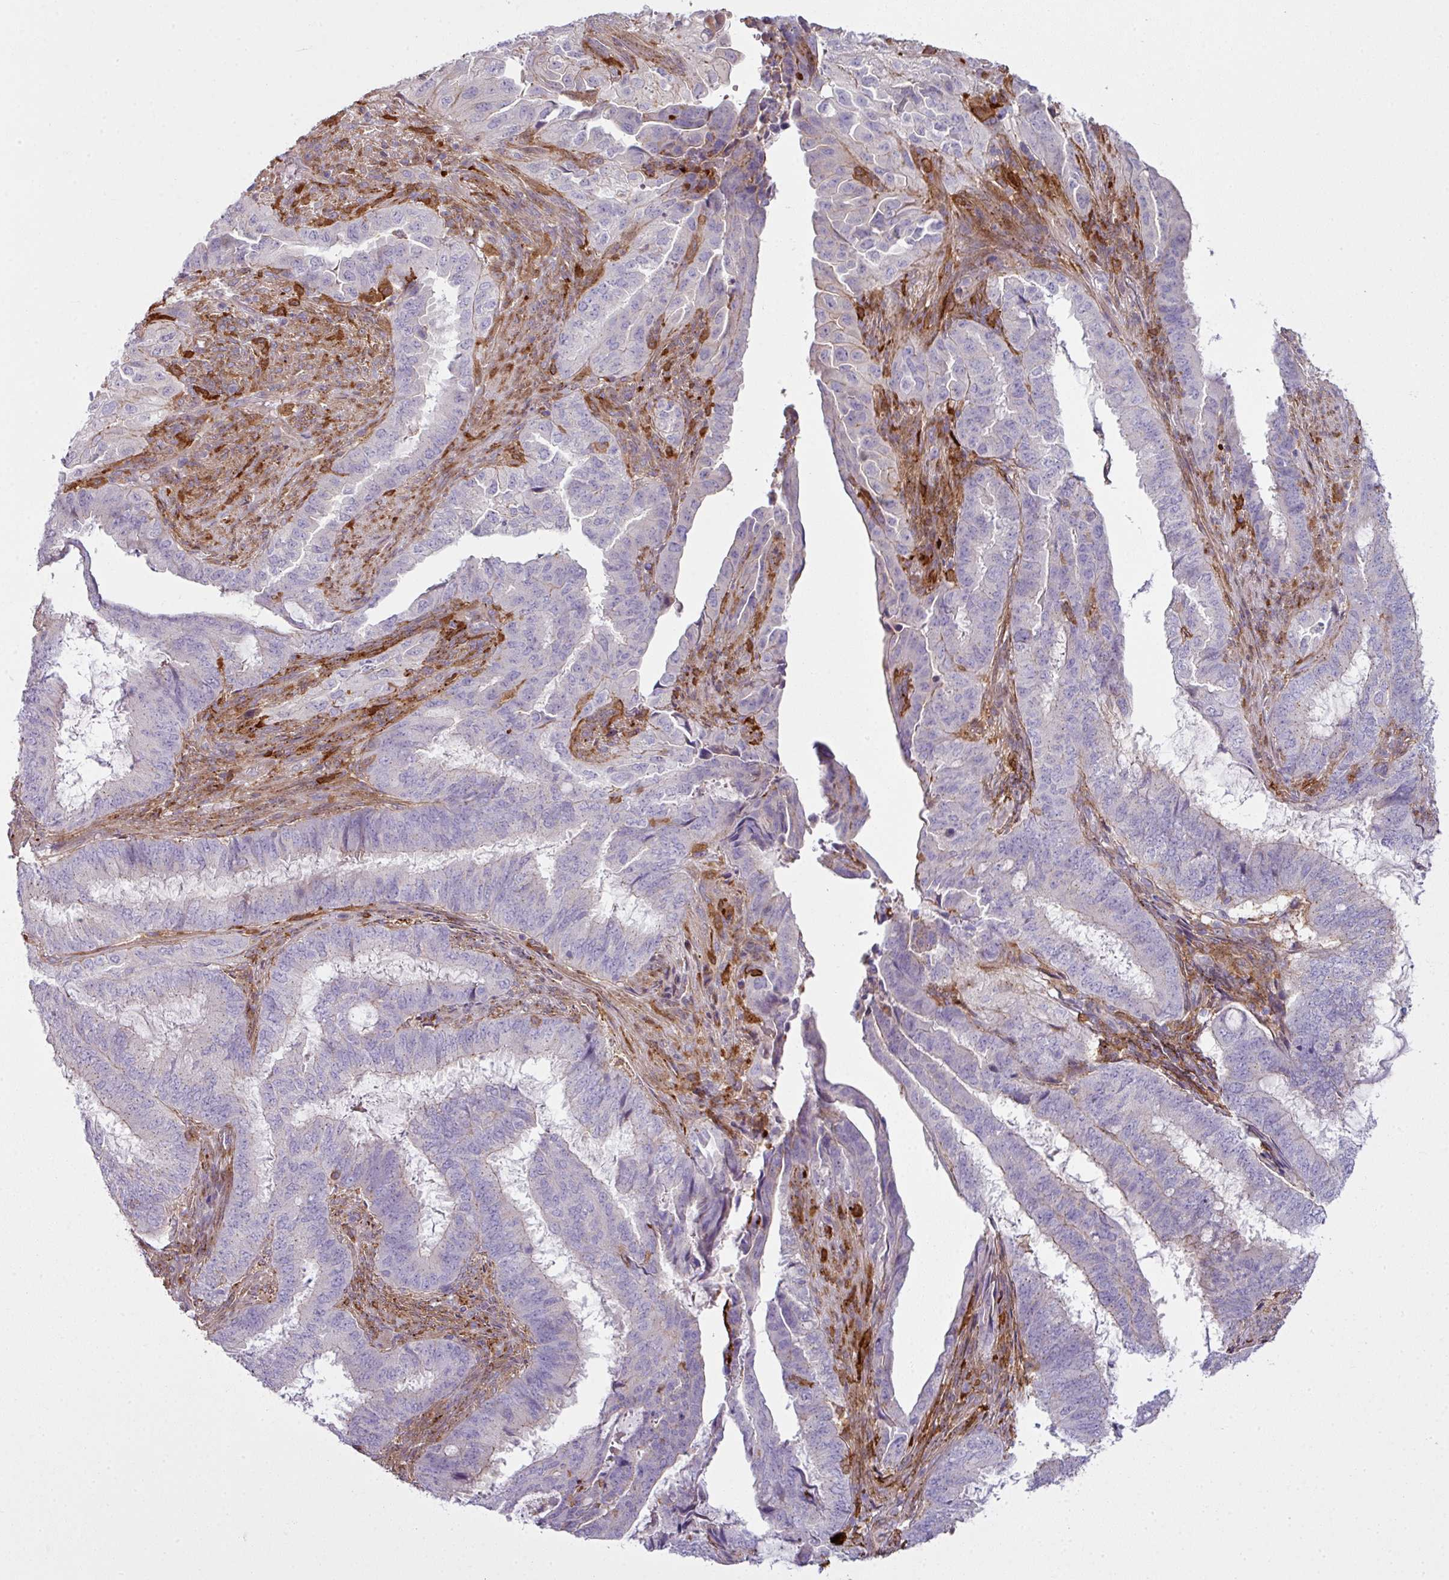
{"staining": {"intensity": "negative", "quantity": "none", "location": "none"}, "tissue": "endometrial cancer", "cell_type": "Tumor cells", "image_type": "cancer", "snomed": [{"axis": "morphology", "description": "Adenocarcinoma, NOS"}, {"axis": "topography", "description": "Endometrium"}], "caption": "Protein analysis of adenocarcinoma (endometrial) demonstrates no significant positivity in tumor cells.", "gene": "COL8A1", "patient": {"sex": "female", "age": 51}}